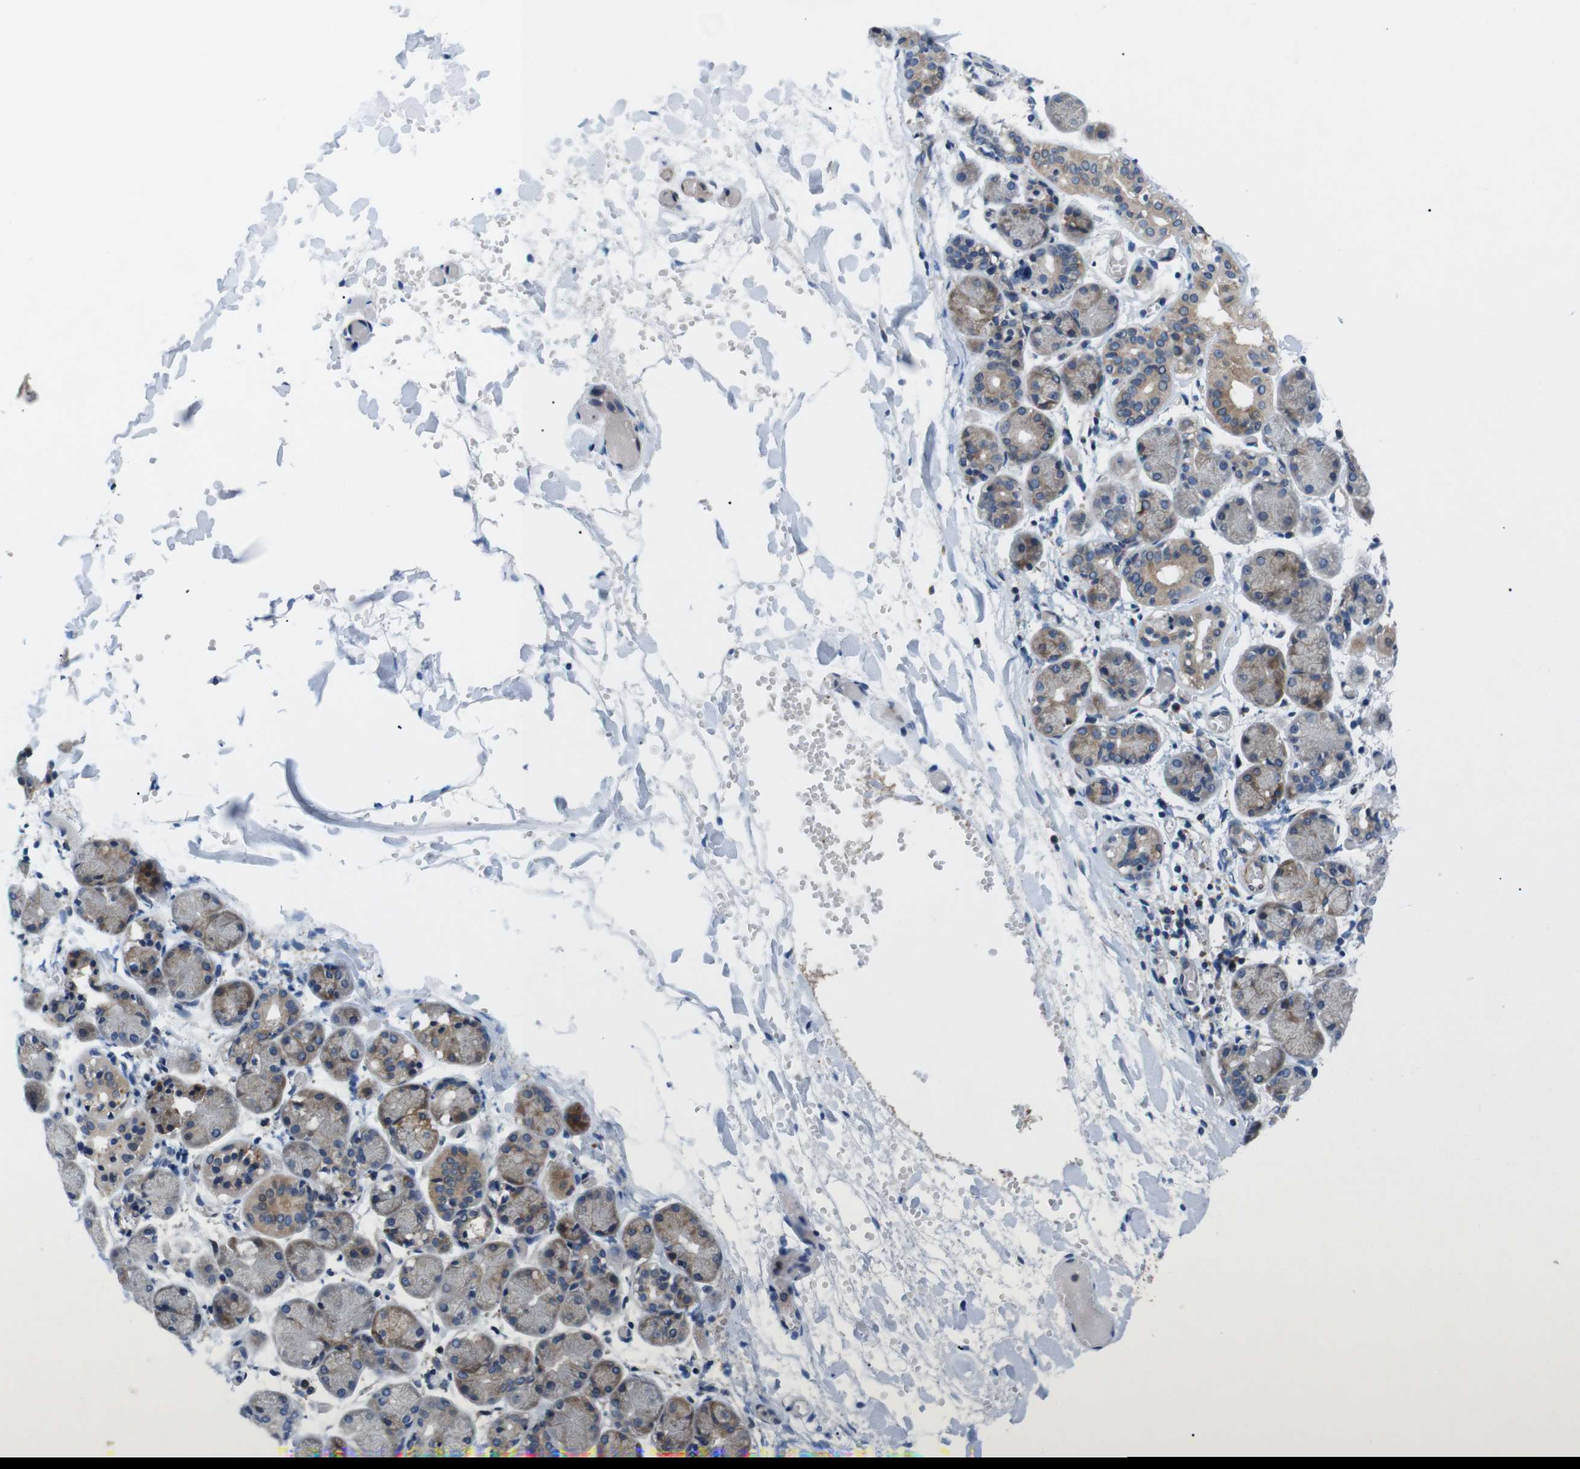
{"staining": {"intensity": "weak", "quantity": "25%-75%", "location": "cytoplasmic/membranous"}, "tissue": "salivary gland", "cell_type": "Glandular cells", "image_type": "normal", "snomed": [{"axis": "morphology", "description": "Normal tissue, NOS"}, {"axis": "topography", "description": "Salivary gland"}], "caption": "Salivary gland stained with IHC demonstrates weak cytoplasmic/membranous positivity in approximately 25%-75% of glandular cells. Nuclei are stained in blue.", "gene": "JAK1", "patient": {"sex": "female", "age": 24}}